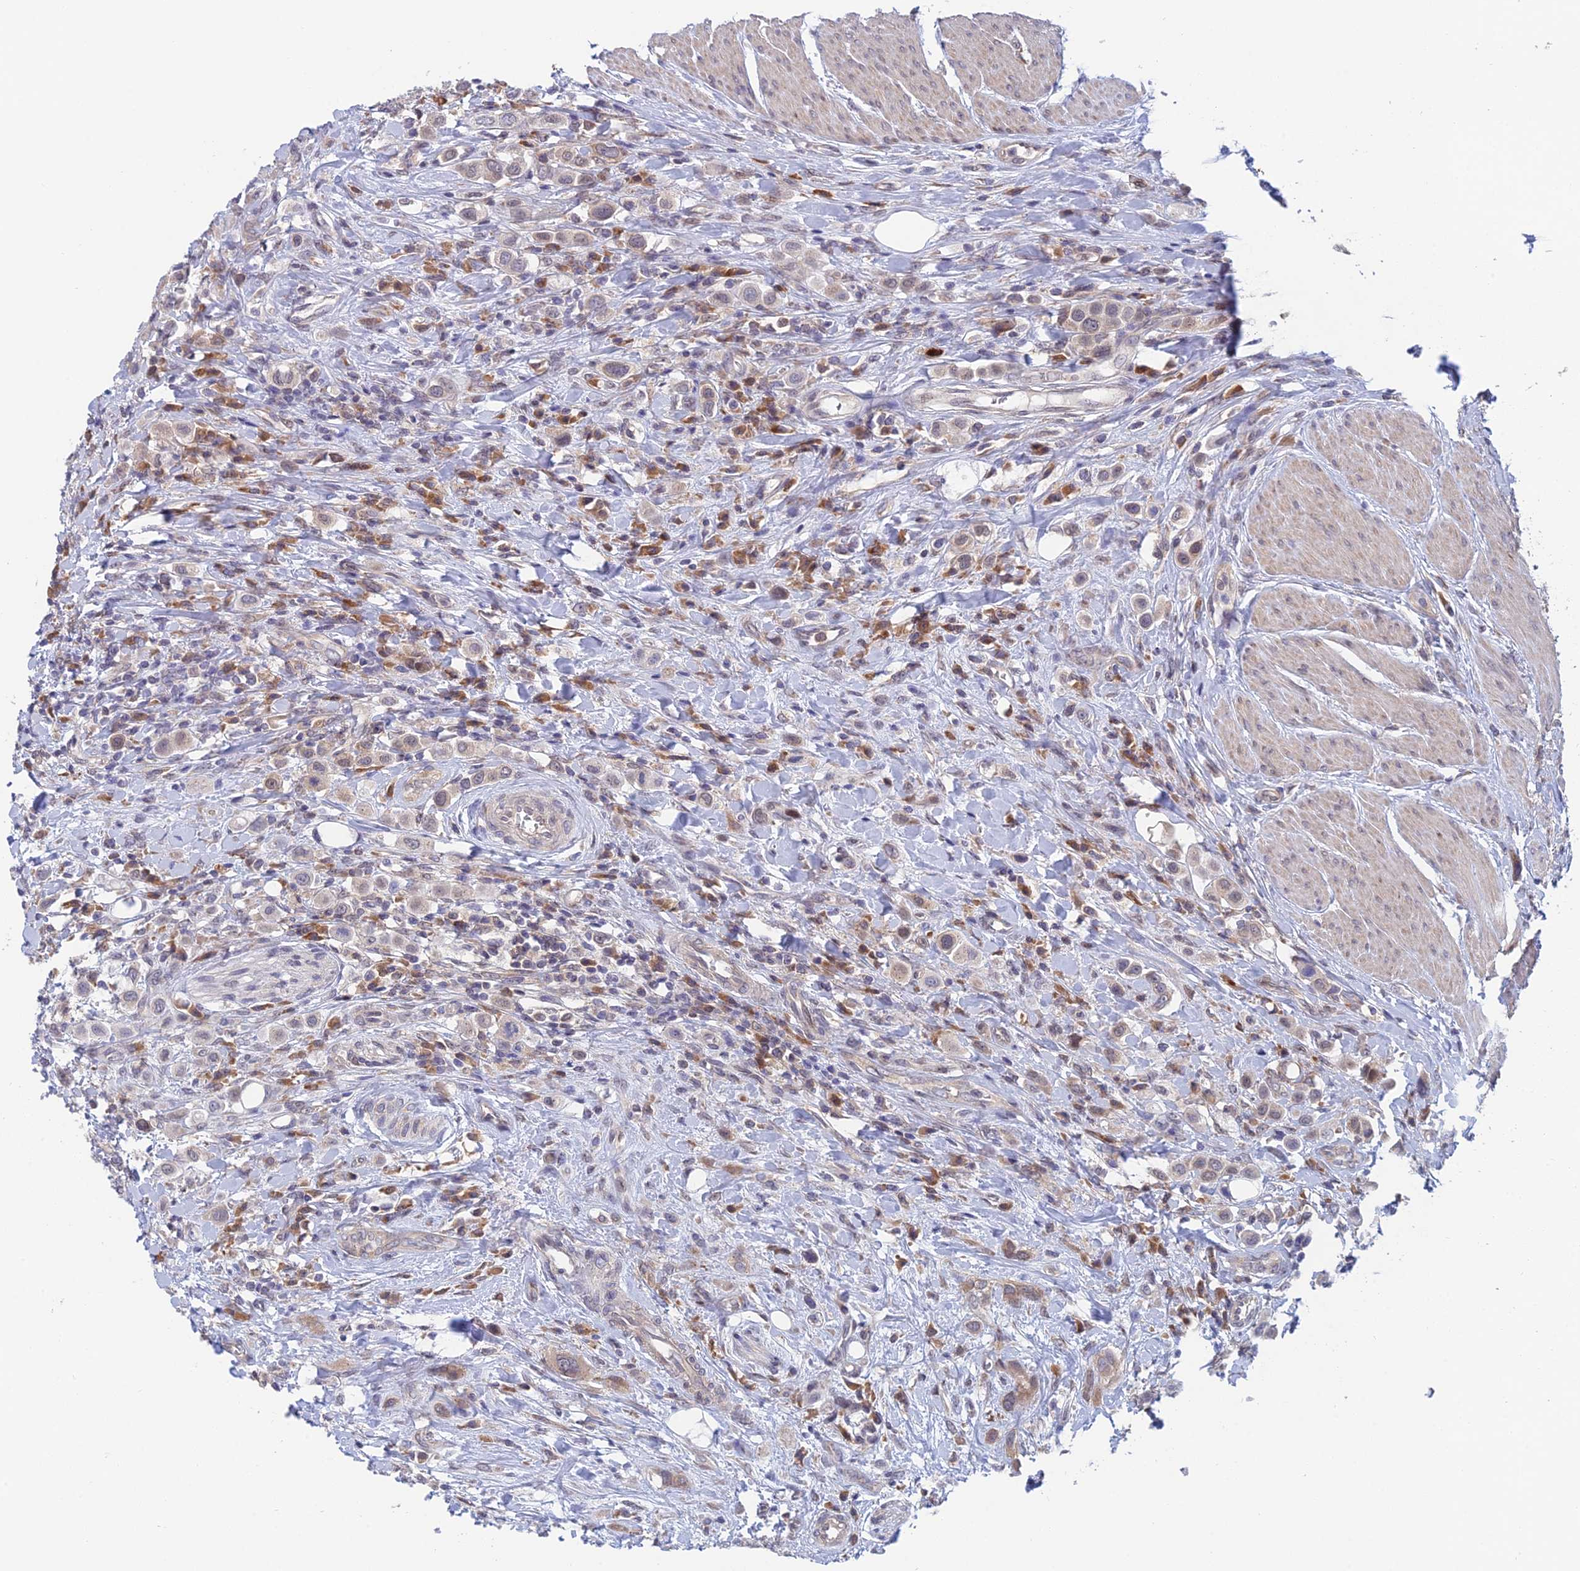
{"staining": {"intensity": "weak", "quantity": "25%-75%", "location": "cytoplasmic/membranous"}, "tissue": "urothelial cancer", "cell_type": "Tumor cells", "image_type": "cancer", "snomed": [{"axis": "morphology", "description": "Urothelial carcinoma, High grade"}, {"axis": "topography", "description": "Urinary bladder"}], "caption": "This photomicrograph reveals high-grade urothelial carcinoma stained with immunohistochemistry (IHC) to label a protein in brown. The cytoplasmic/membranous of tumor cells show weak positivity for the protein. Nuclei are counter-stained blue.", "gene": "SRA1", "patient": {"sex": "male", "age": 50}}